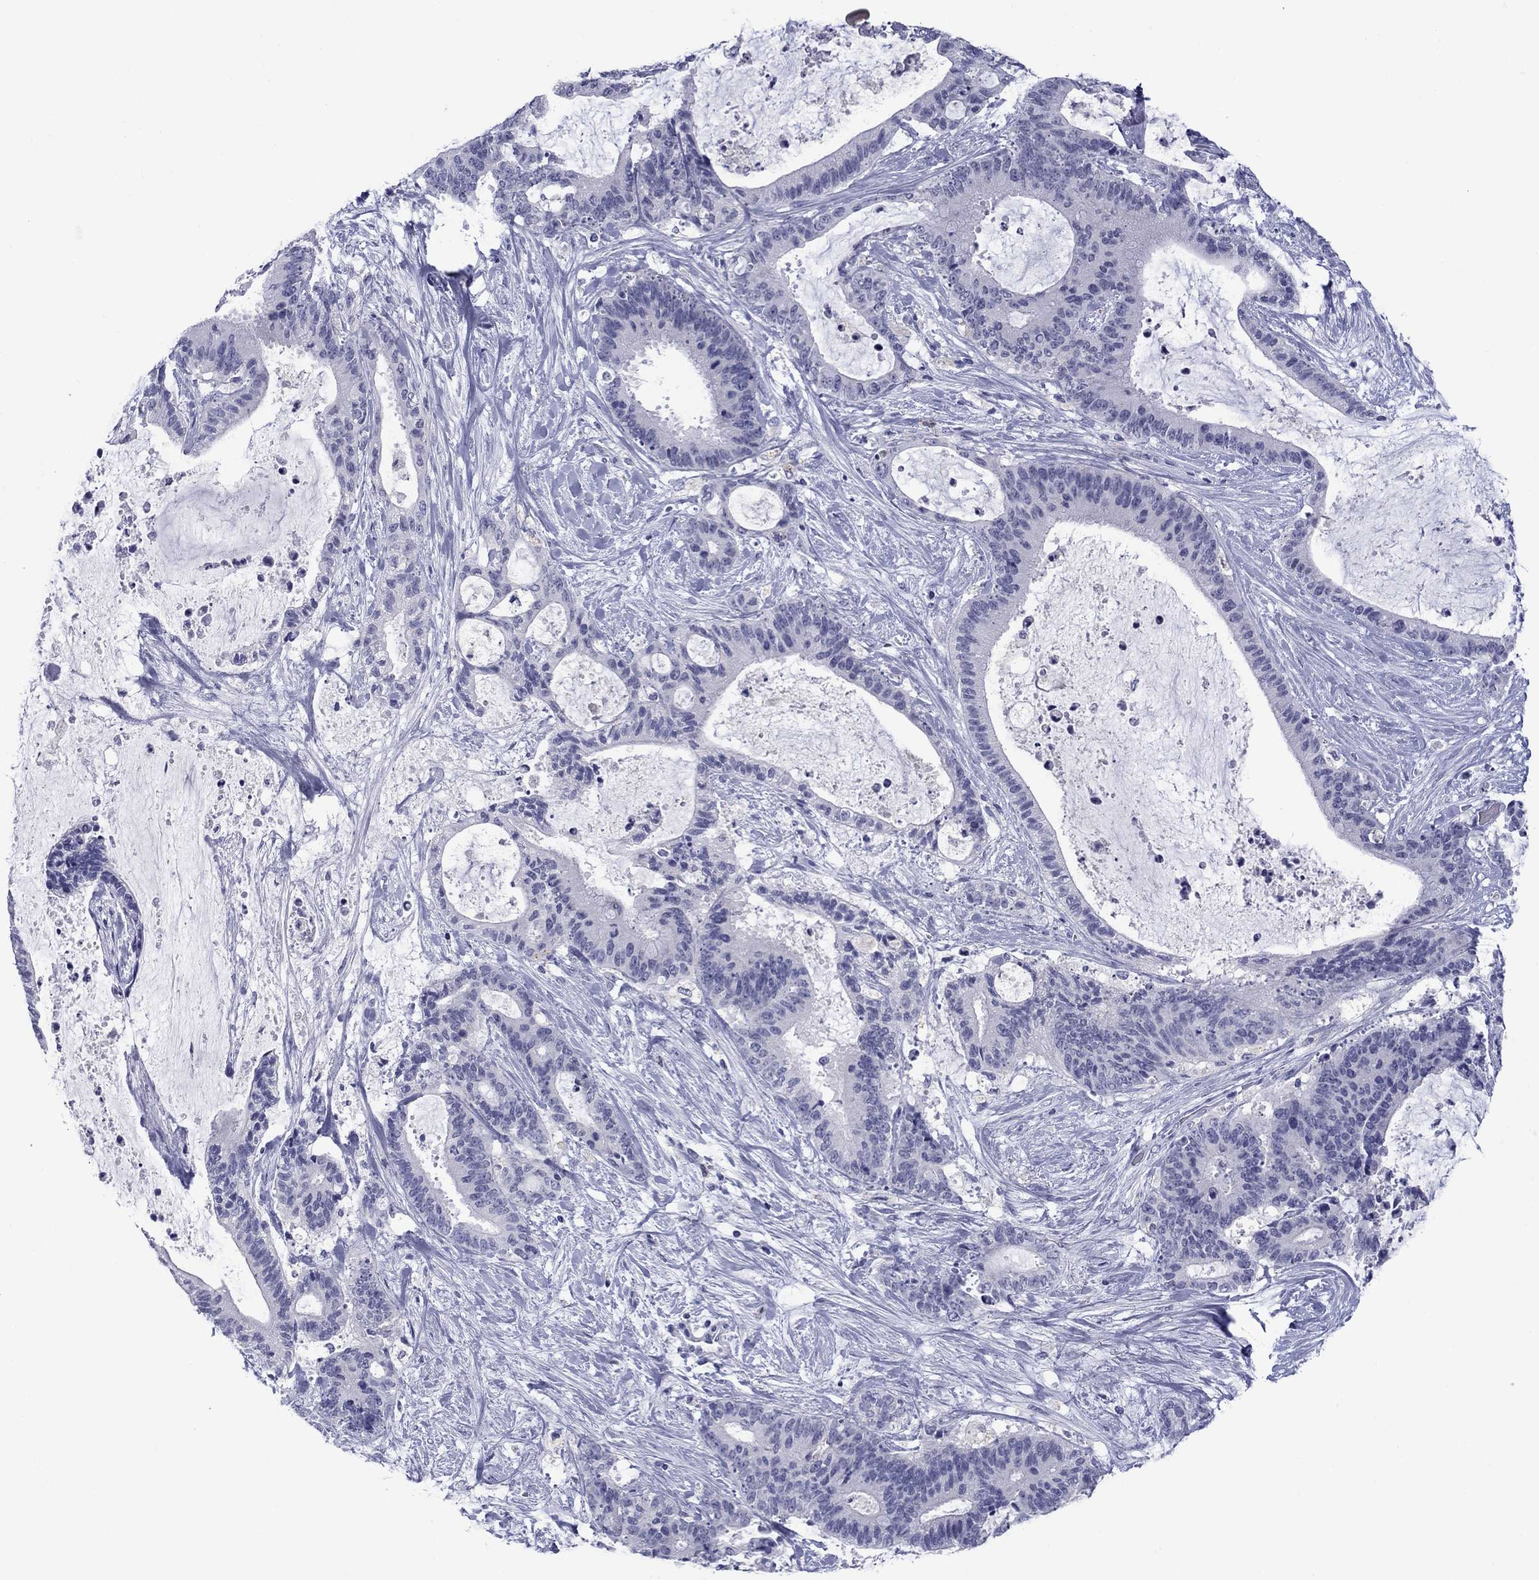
{"staining": {"intensity": "negative", "quantity": "none", "location": "none"}, "tissue": "liver cancer", "cell_type": "Tumor cells", "image_type": "cancer", "snomed": [{"axis": "morphology", "description": "Cholangiocarcinoma"}, {"axis": "topography", "description": "Liver"}], "caption": "DAB (3,3'-diaminobenzidine) immunohistochemical staining of cholangiocarcinoma (liver) exhibits no significant staining in tumor cells.", "gene": "TCFL5", "patient": {"sex": "female", "age": 73}}